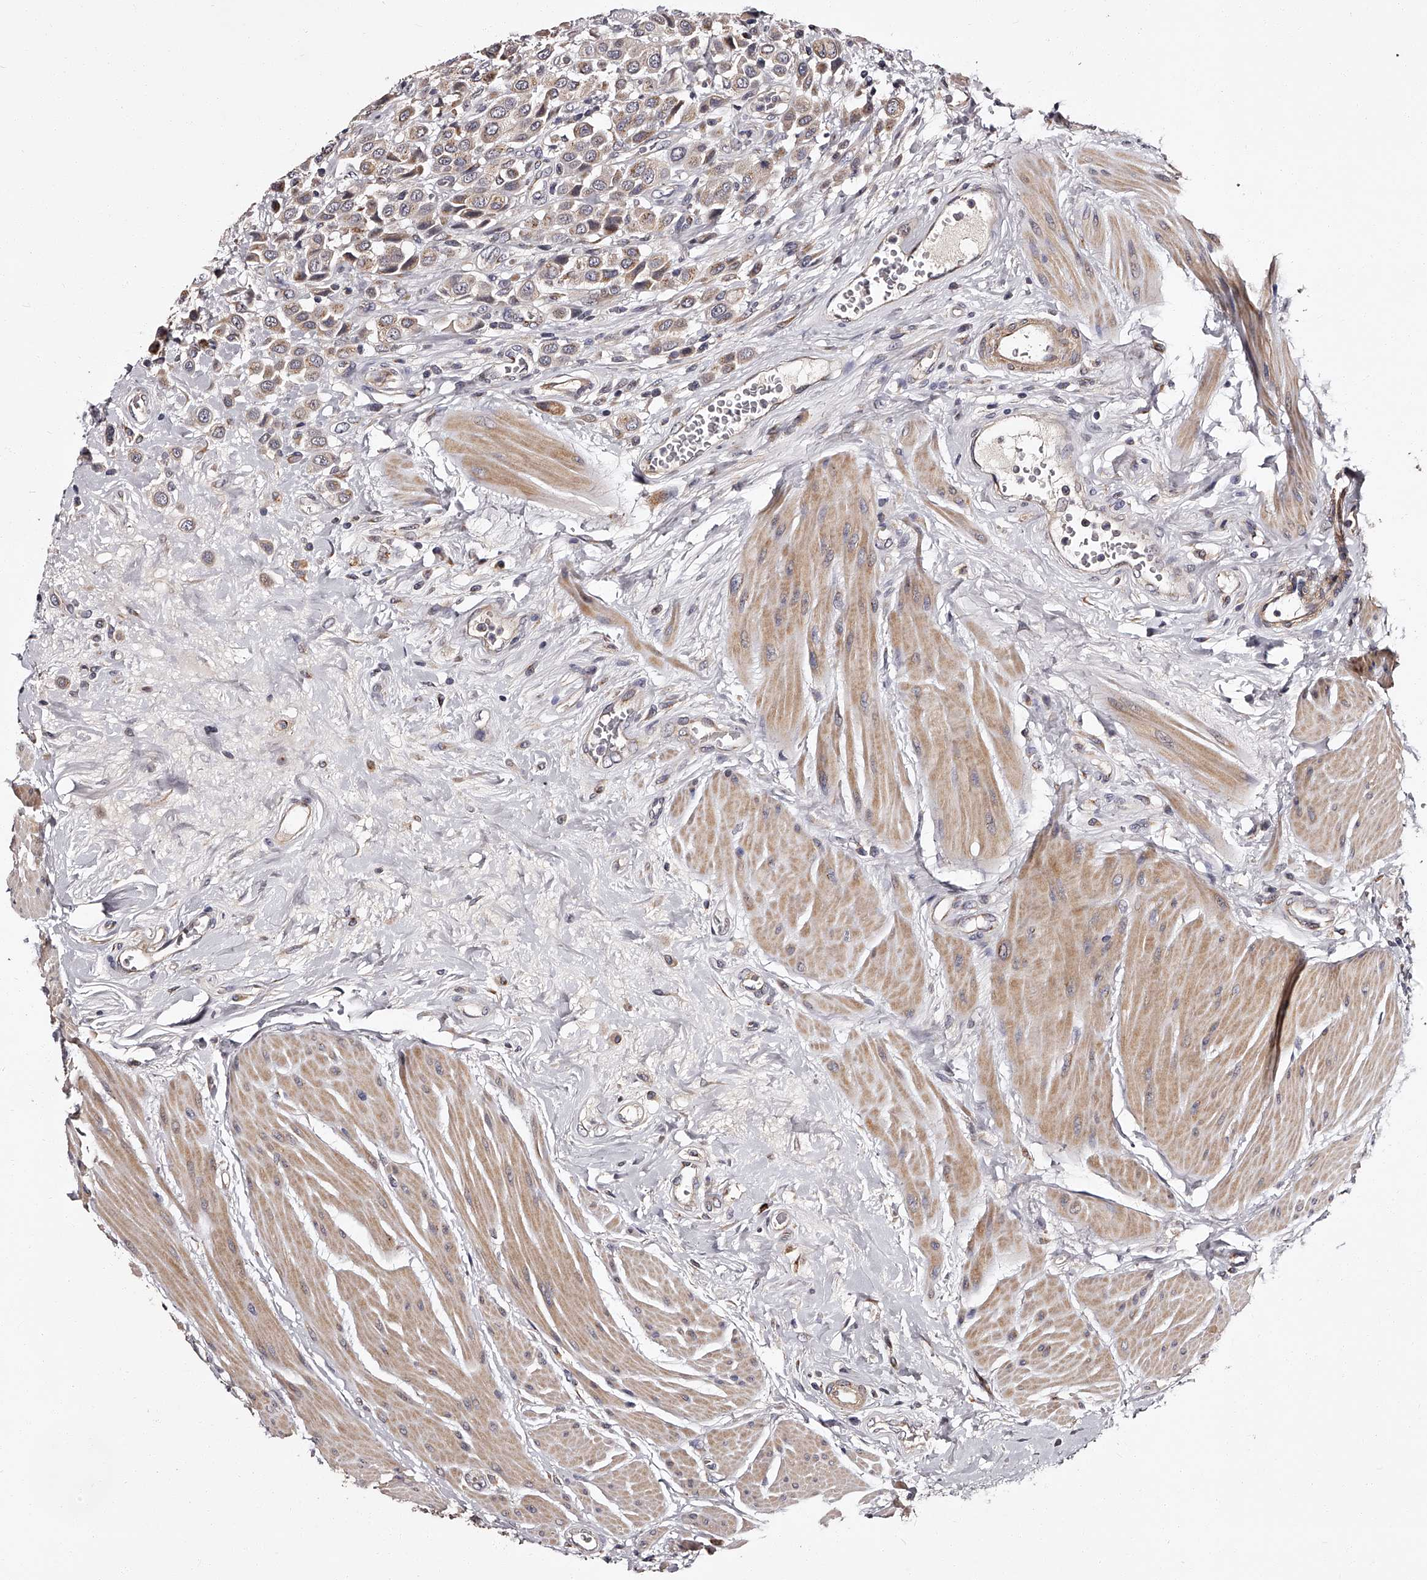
{"staining": {"intensity": "weak", "quantity": "25%-75%", "location": "cytoplasmic/membranous"}, "tissue": "urothelial cancer", "cell_type": "Tumor cells", "image_type": "cancer", "snomed": [{"axis": "morphology", "description": "Urothelial carcinoma, High grade"}, {"axis": "topography", "description": "Urinary bladder"}], "caption": "Immunohistochemical staining of high-grade urothelial carcinoma demonstrates weak cytoplasmic/membranous protein staining in about 25%-75% of tumor cells. (DAB (3,3'-diaminobenzidine) IHC with brightfield microscopy, high magnification).", "gene": "RSC1A1", "patient": {"sex": "male", "age": 50}}